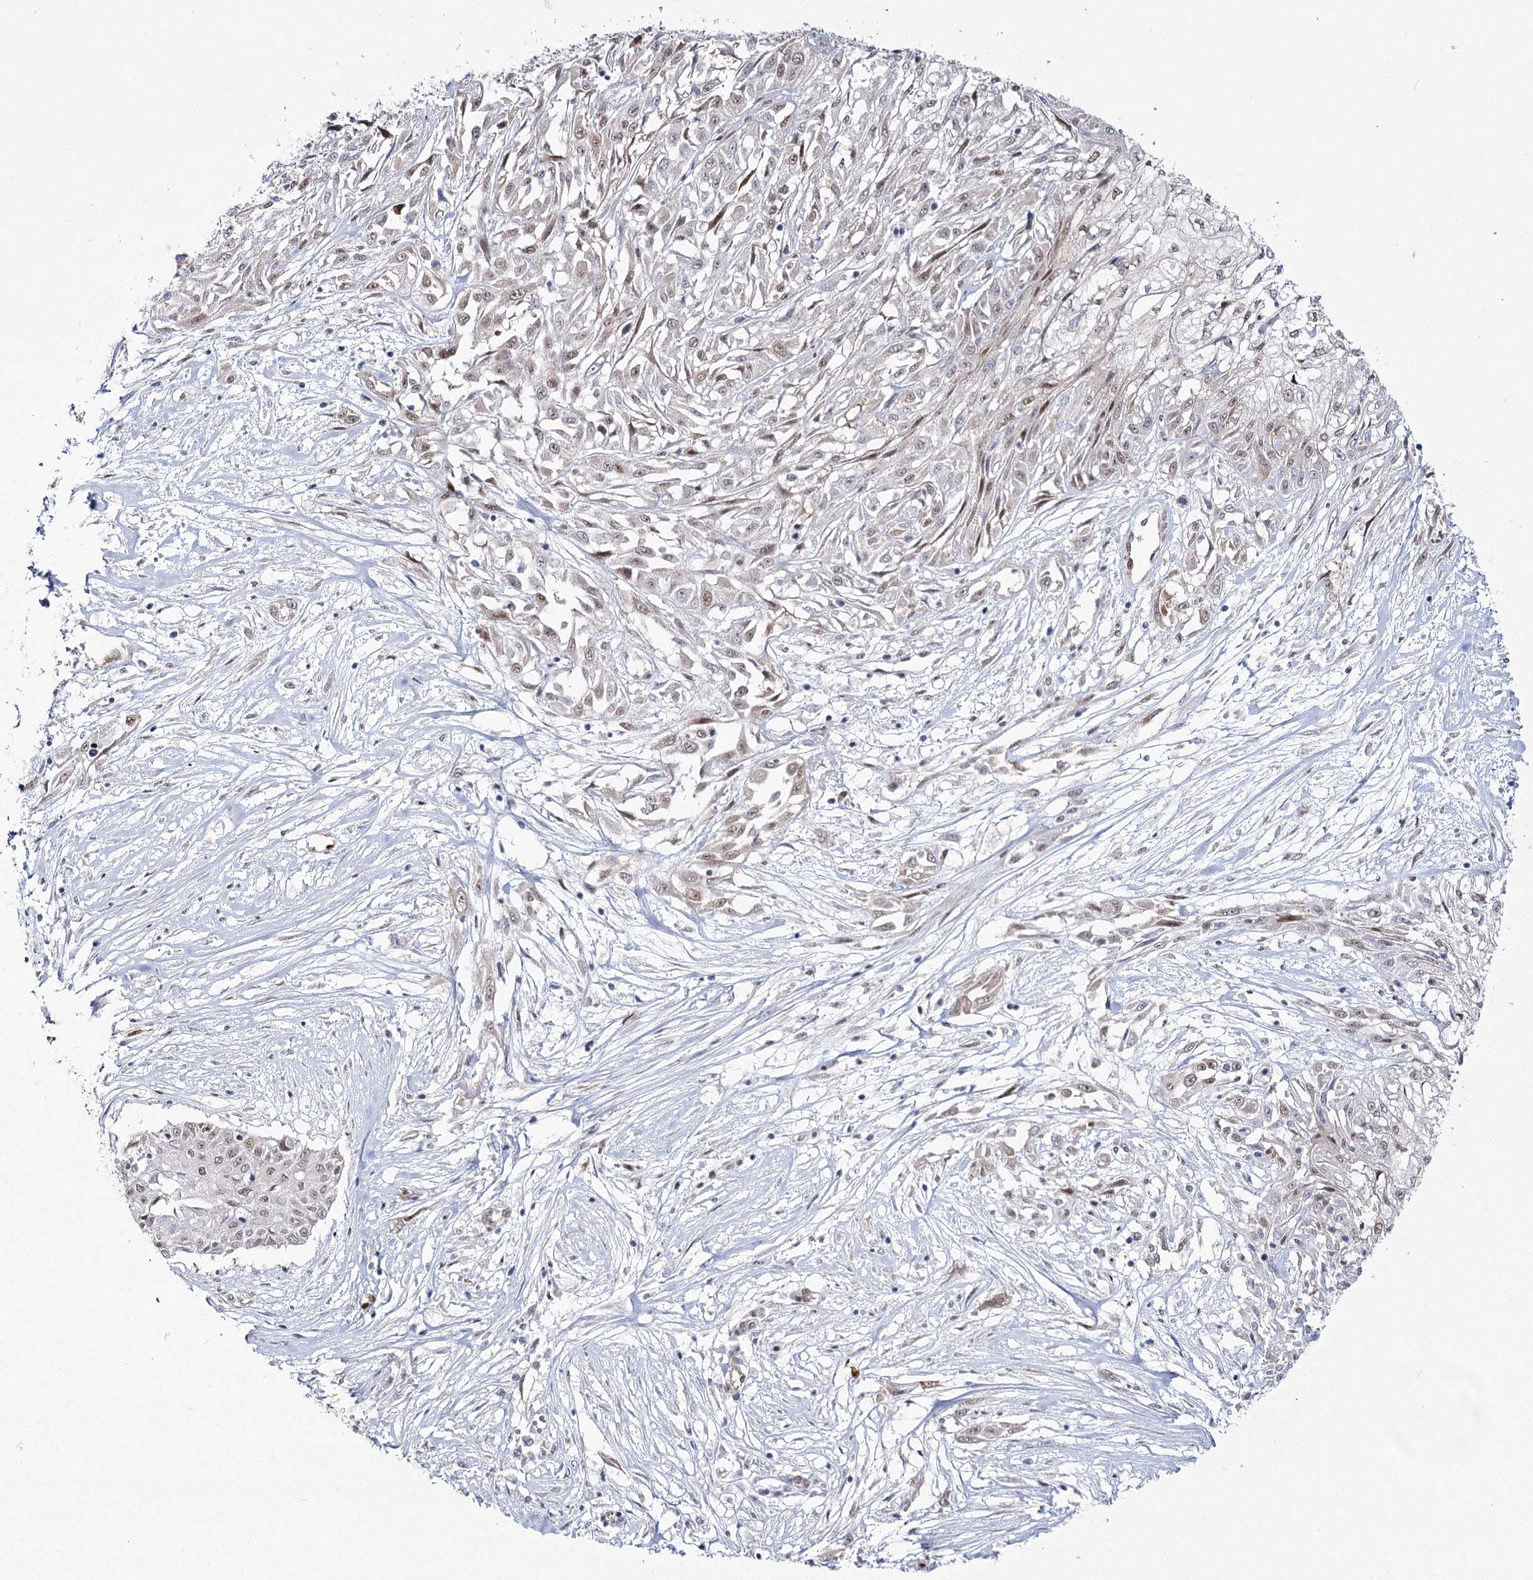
{"staining": {"intensity": "weak", "quantity": ">75%", "location": "nuclear"}, "tissue": "skin cancer", "cell_type": "Tumor cells", "image_type": "cancer", "snomed": [{"axis": "morphology", "description": "Squamous cell carcinoma, NOS"}, {"axis": "morphology", "description": "Squamous cell carcinoma, metastatic, NOS"}, {"axis": "topography", "description": "Skin"}, {"axis": "topography", "description": "Lymph node"}], "caption": "A brown stain shows weak nuclear expression of a protein in skin metastatic squamous cell carcinoma tumor cells. Immunohistochemistry (ihc) stains the protein of interest in brown and the nuclei are stained blue.", "gene": "YBX3", "patient": {"sex": "male", "age": 75}}